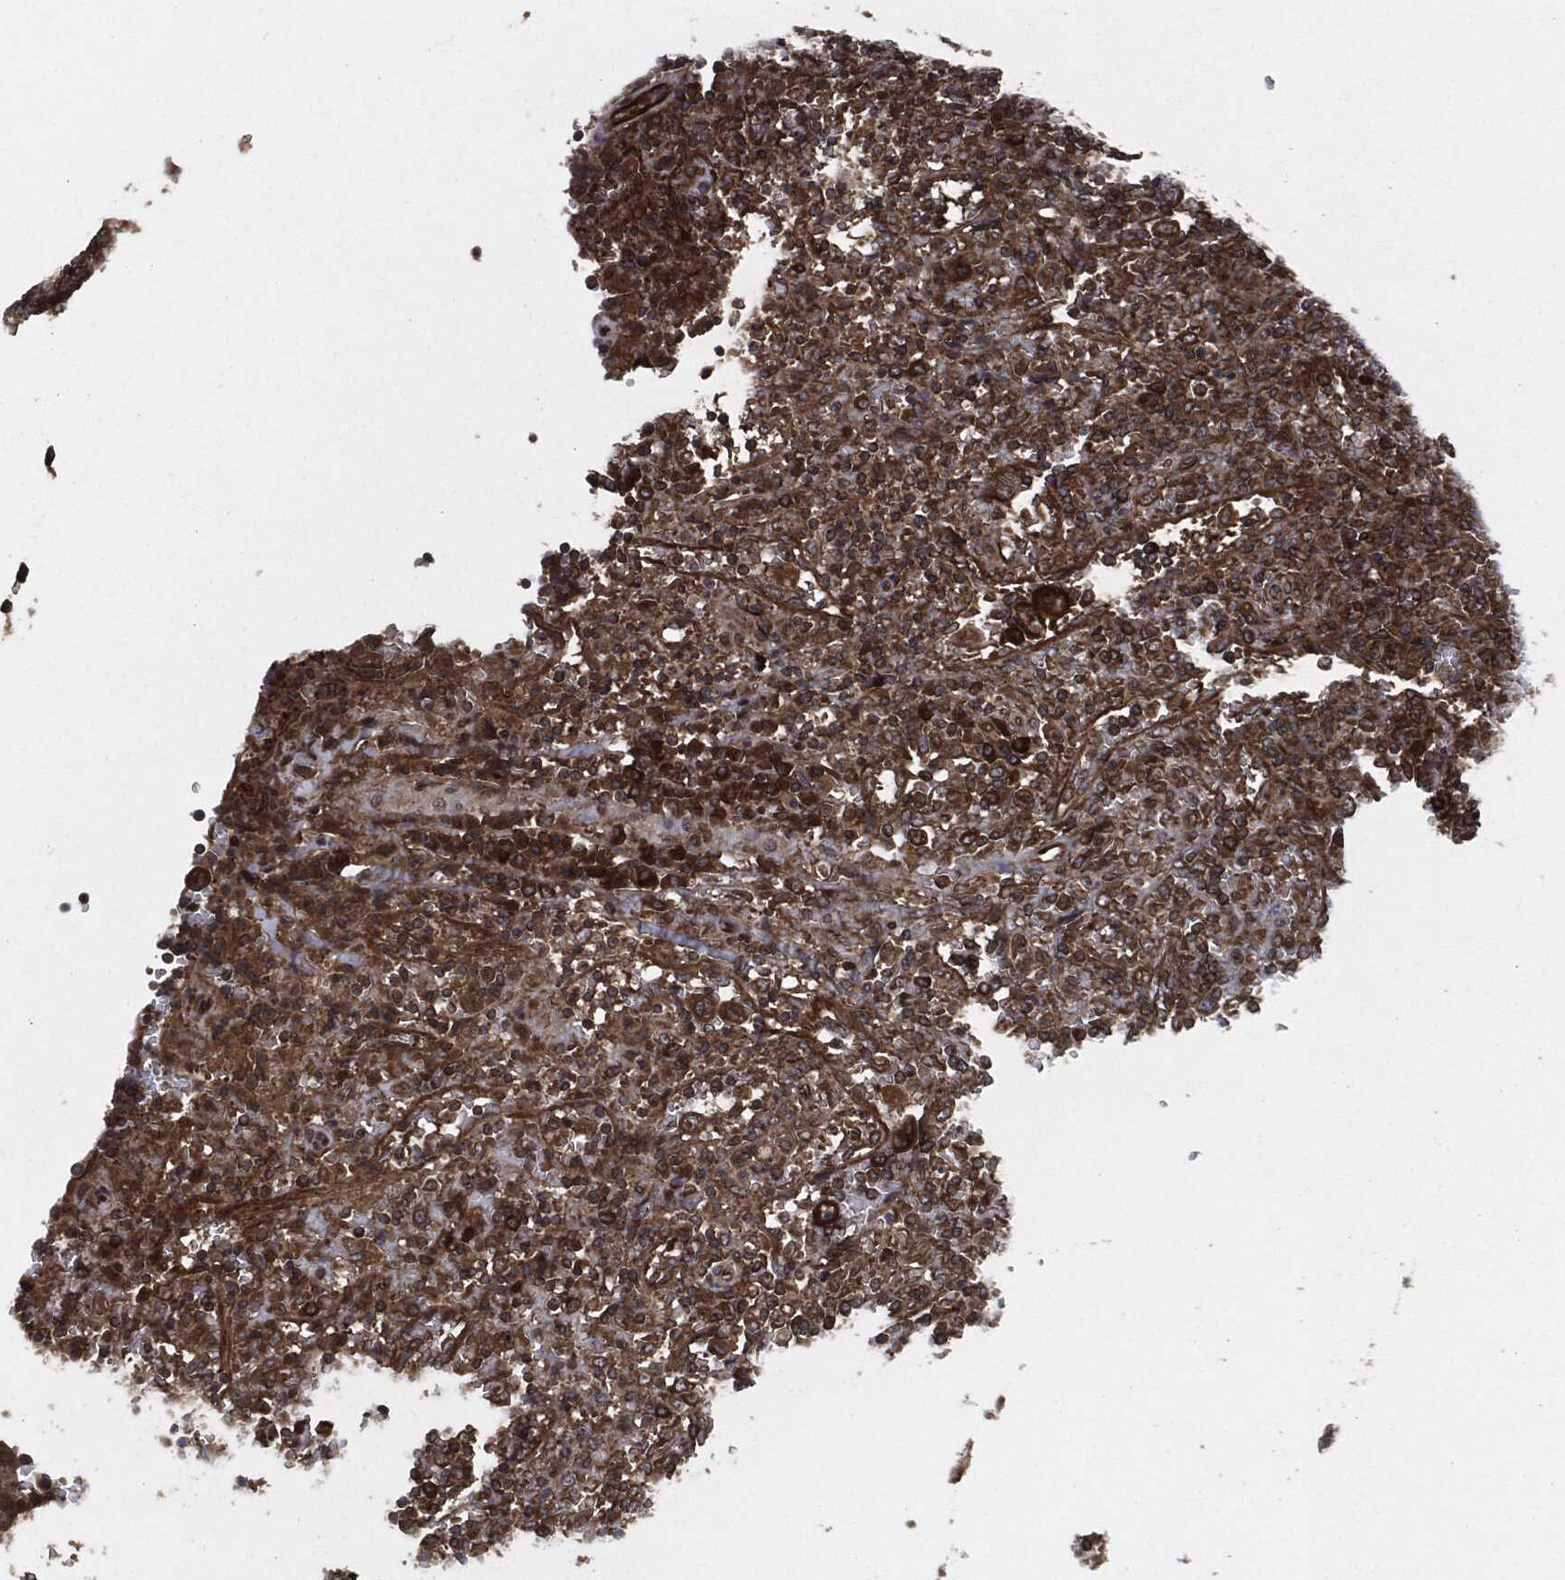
{"staining": {"intensity": "moderate", "quantity": ">75%", "location": "cytoplasmic/membranous"}, "tissue": "lymphoma", "cell_type": "Tumor cells", "image_type": "cancer", "snomed": [{"axis": "morphology", "description": "Malignant lymphoma, non-Hodgkin's type, Low grade"}, {"axis": "topography", "description": "Spleen"}], "caption": "The histopathology image demonstrates staining of malignant lymphoma, non-Hodgkin's type (low-grade), revealing moderate cytoplasmic/membranous protein positivity (brown color) within tumor cells.", "gene": "RAP1GDS1", "patient": {"sex": "male", "age": 62}}